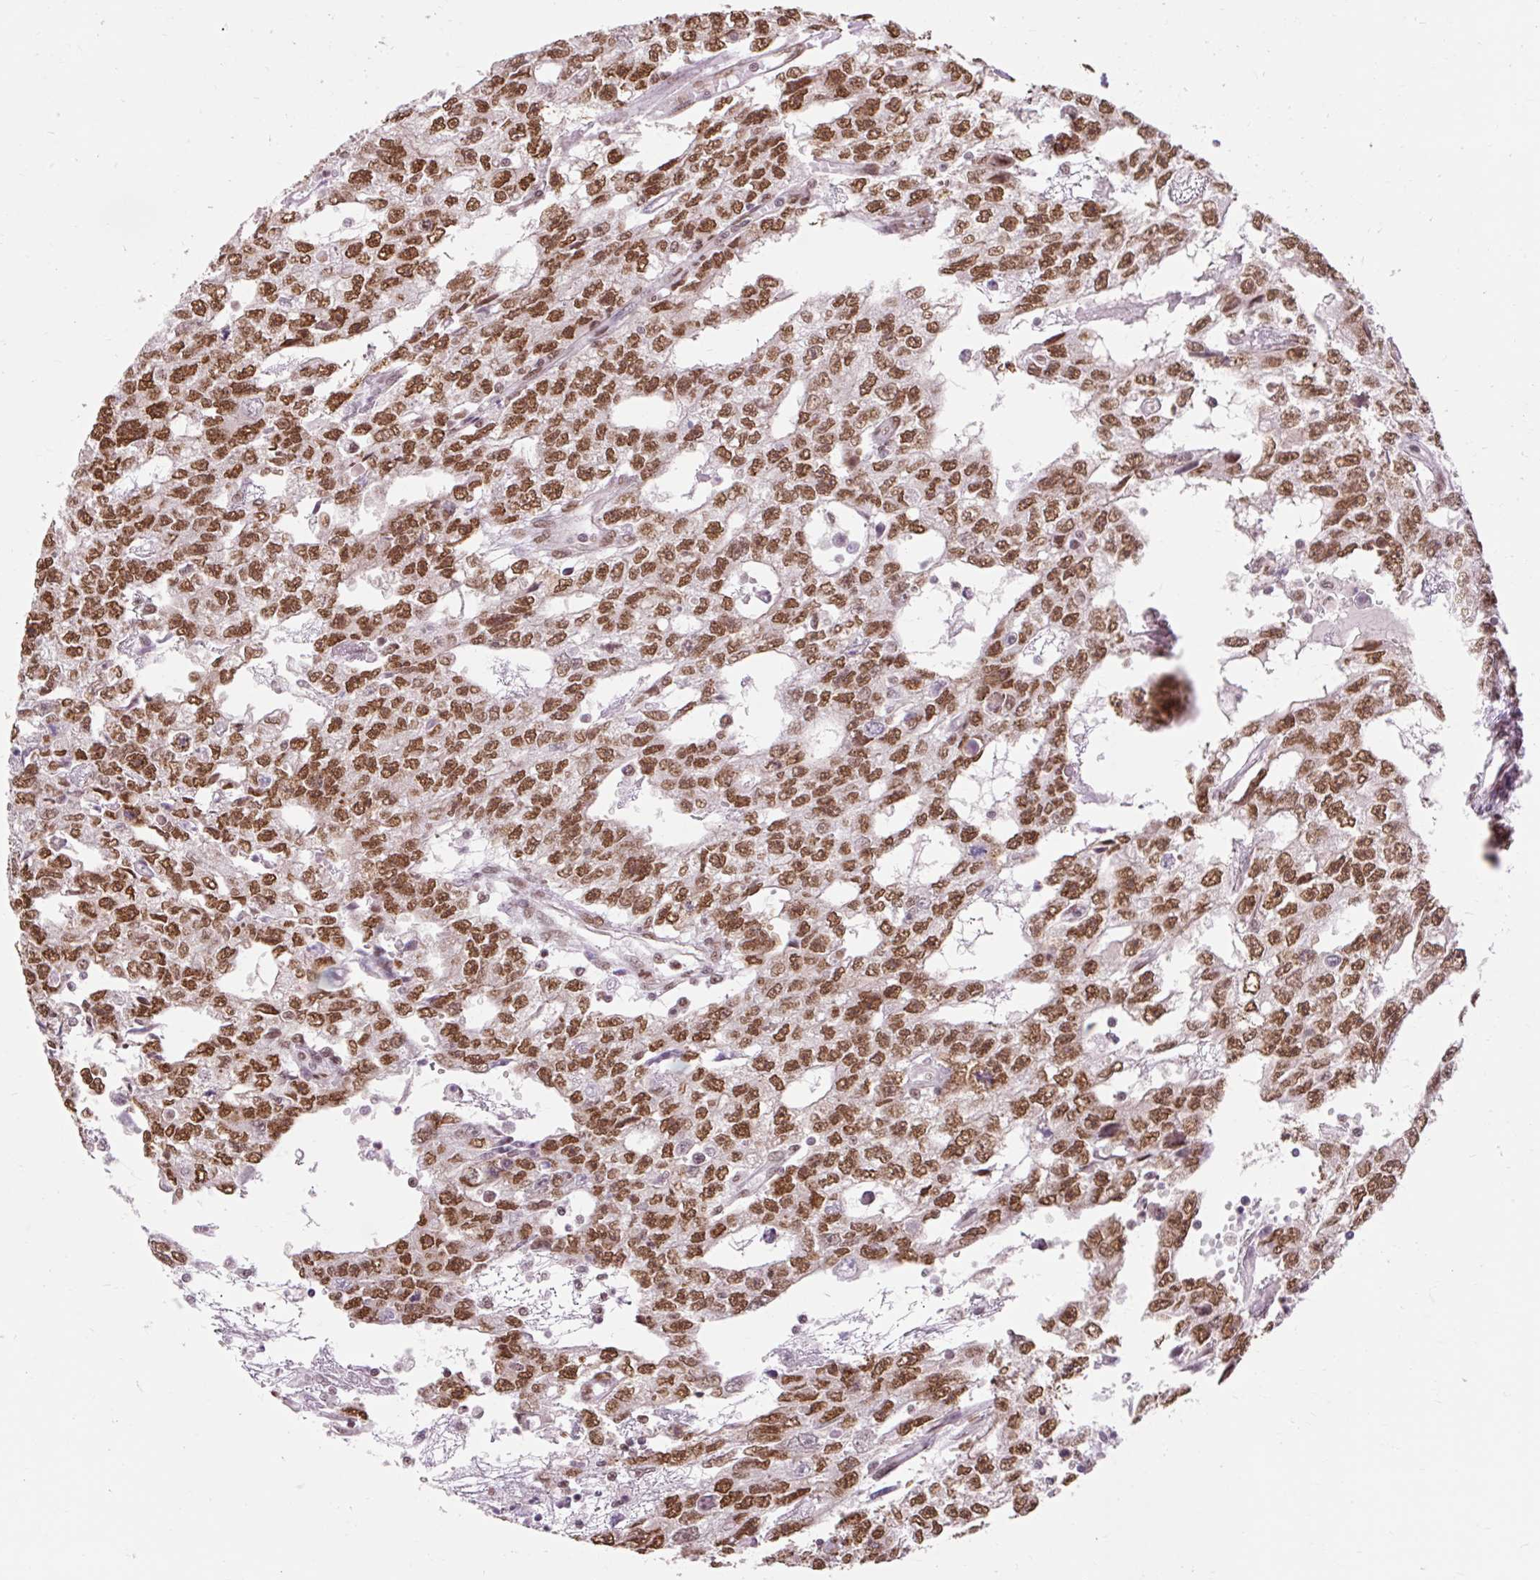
{"staining": {"intensity": "strong", "quantity": ">75%", "location": "nuclear"}, "tissue": "testis cancer", "cell_type": "Tumor cells", "image_type": "cancer", "snomed": [{"axis": "morphology", "description": "Carcinoma, Embryonal, NOS"}, {"axis": "topography", "description": "Testis"}], "caption": "Immunohistochemical staining of testis cancer (embryonal carcinoma) displays strong nuclear protein positivity in about >75% of tumor cells. The staining was performed using DAB (3,3'-diaminobenzidine) to visualize the protein expression in brown, while the nuclei were stained in blue with hematoxylin (Magnification: 20x).", "gene": "NPIPB12", "patient": {"sex": "male", "age": 20}}